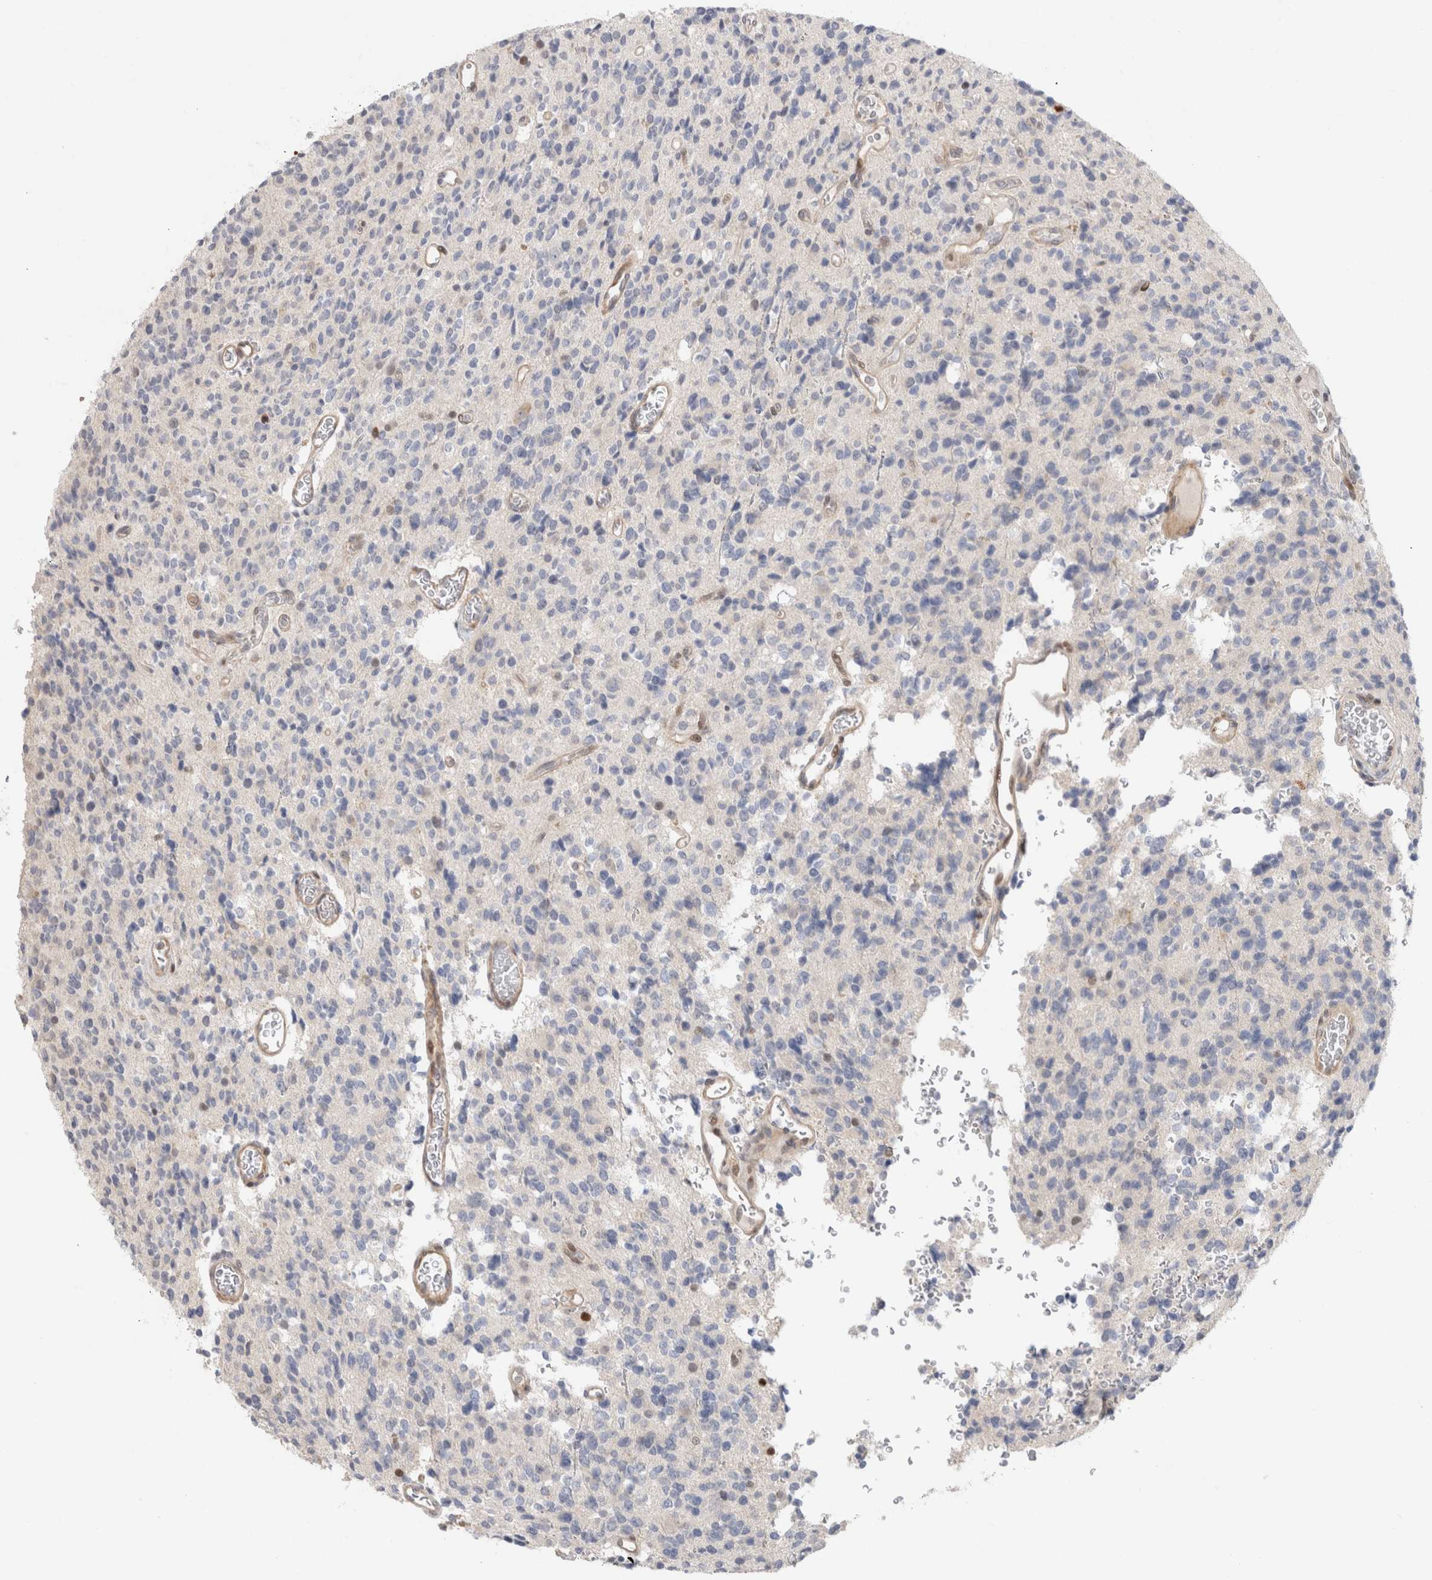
{"staining": {"intensity": "moderate", "quantity": "<25%", "location": "nuclear"}, "tissue": "glioma", "cell_type": "Tumor cells", "image_type": "cancer", "snomed": [{"axis": "morphology", "description": "Glioma, malignant, High grade"}, {"axis": "topography", "description": "Brain"}], "caption": "Malignant glioma (high-grade) stained for a protein (brown) demonstrates moderate nuclear positive expression in approximately <25% of tumor cells.", "gene": "TCF4", "patient": {"sex": "male", "age": 34}}